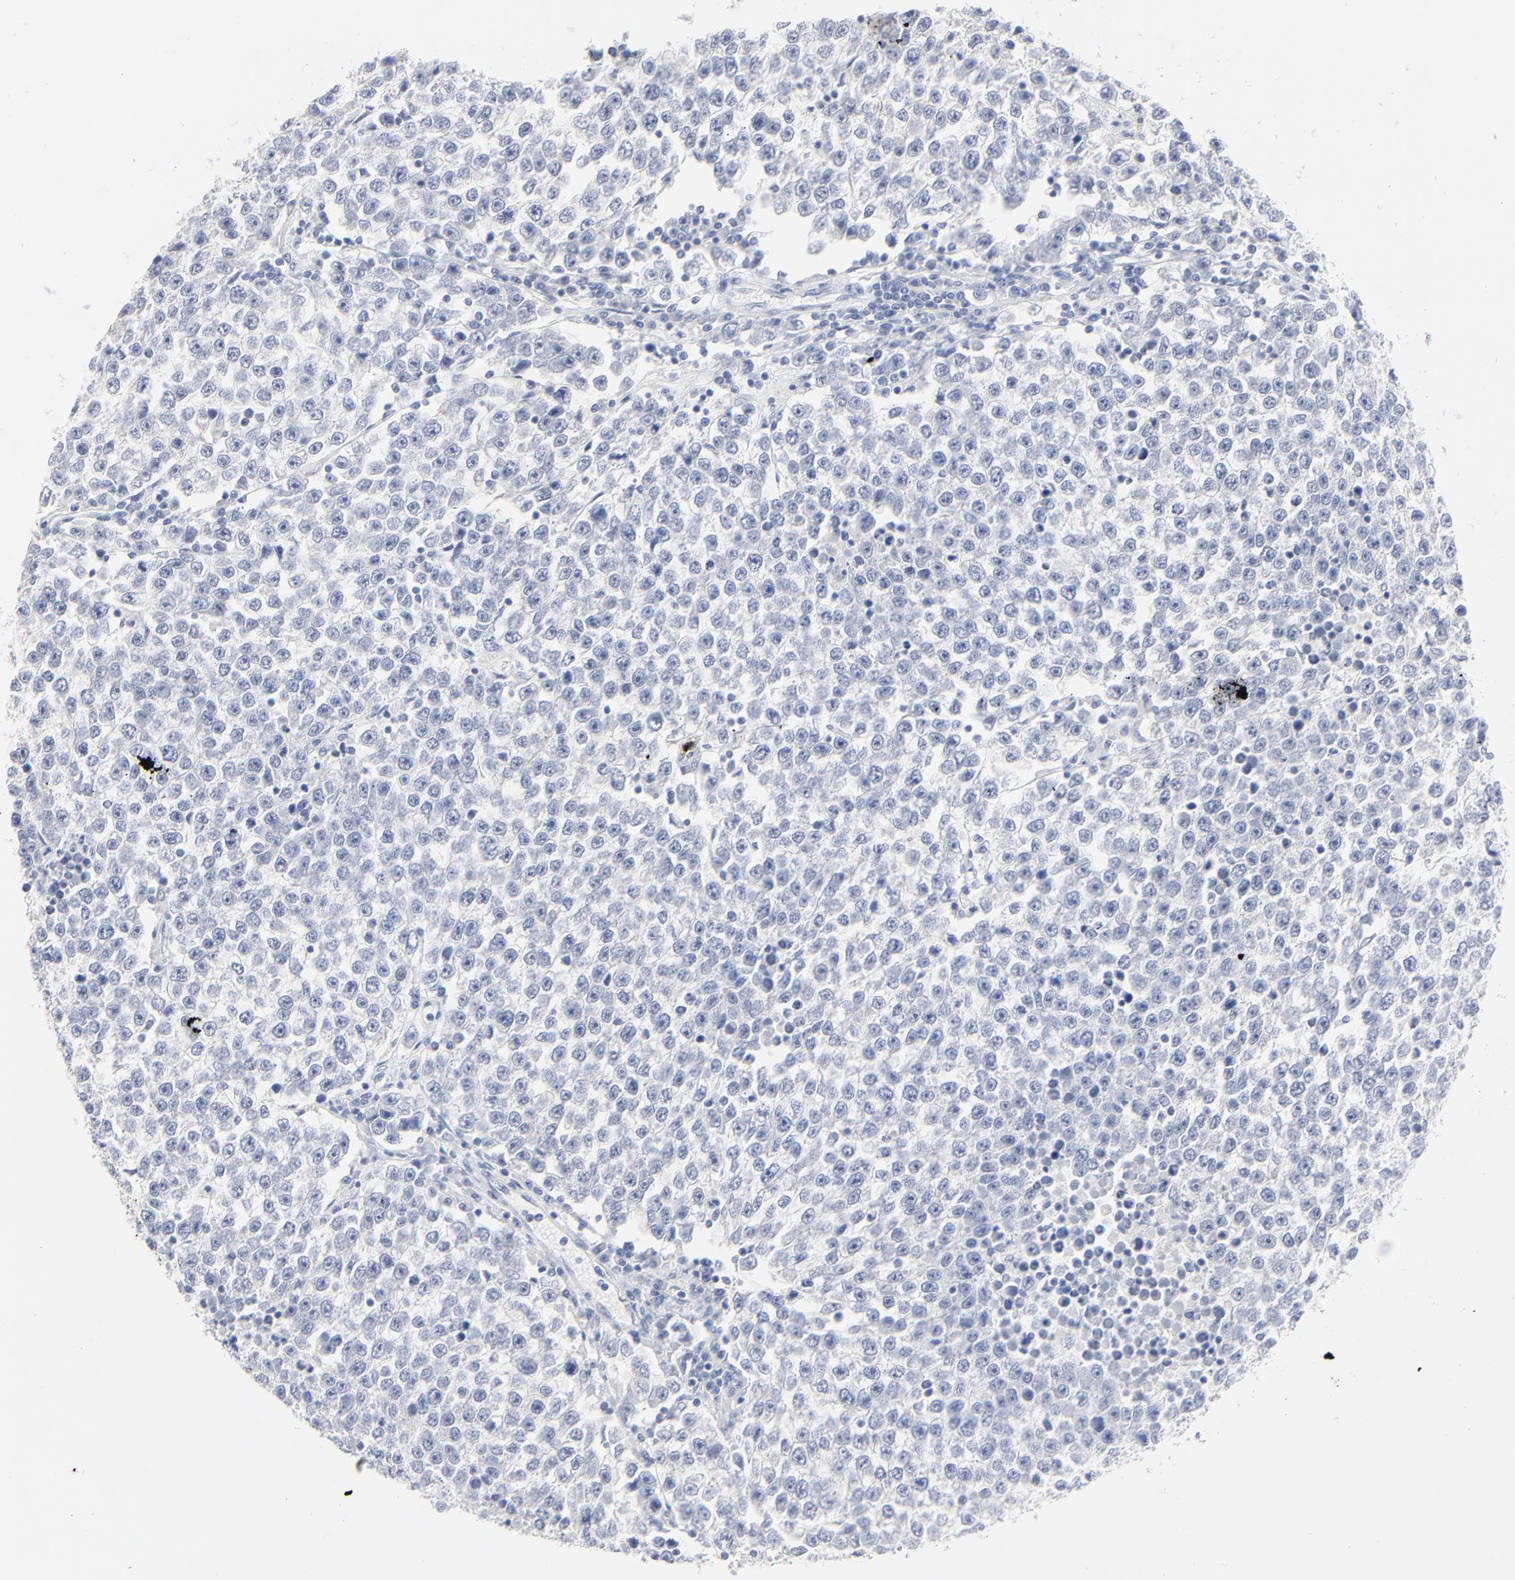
{"staining": {"intensity": "negative", "quantity": "none", "location": "none"}, "tissue": "testis cancer", "cell_type": "Tumor cells", "image_type": "cancer", "snomed": [{"axis": "morphology", "description": "Seminoma, NOS"}, {"axis": "topography", "description": "Testis"}], "caption": "Tumor cells show no significant protein staining in testis cancer. The staining is performed using DAB brown chromogen with nuclei counter-stained in using hematoxylin.", "gene": "LCN2", "patient": {"sex": "male", "age": 36}}